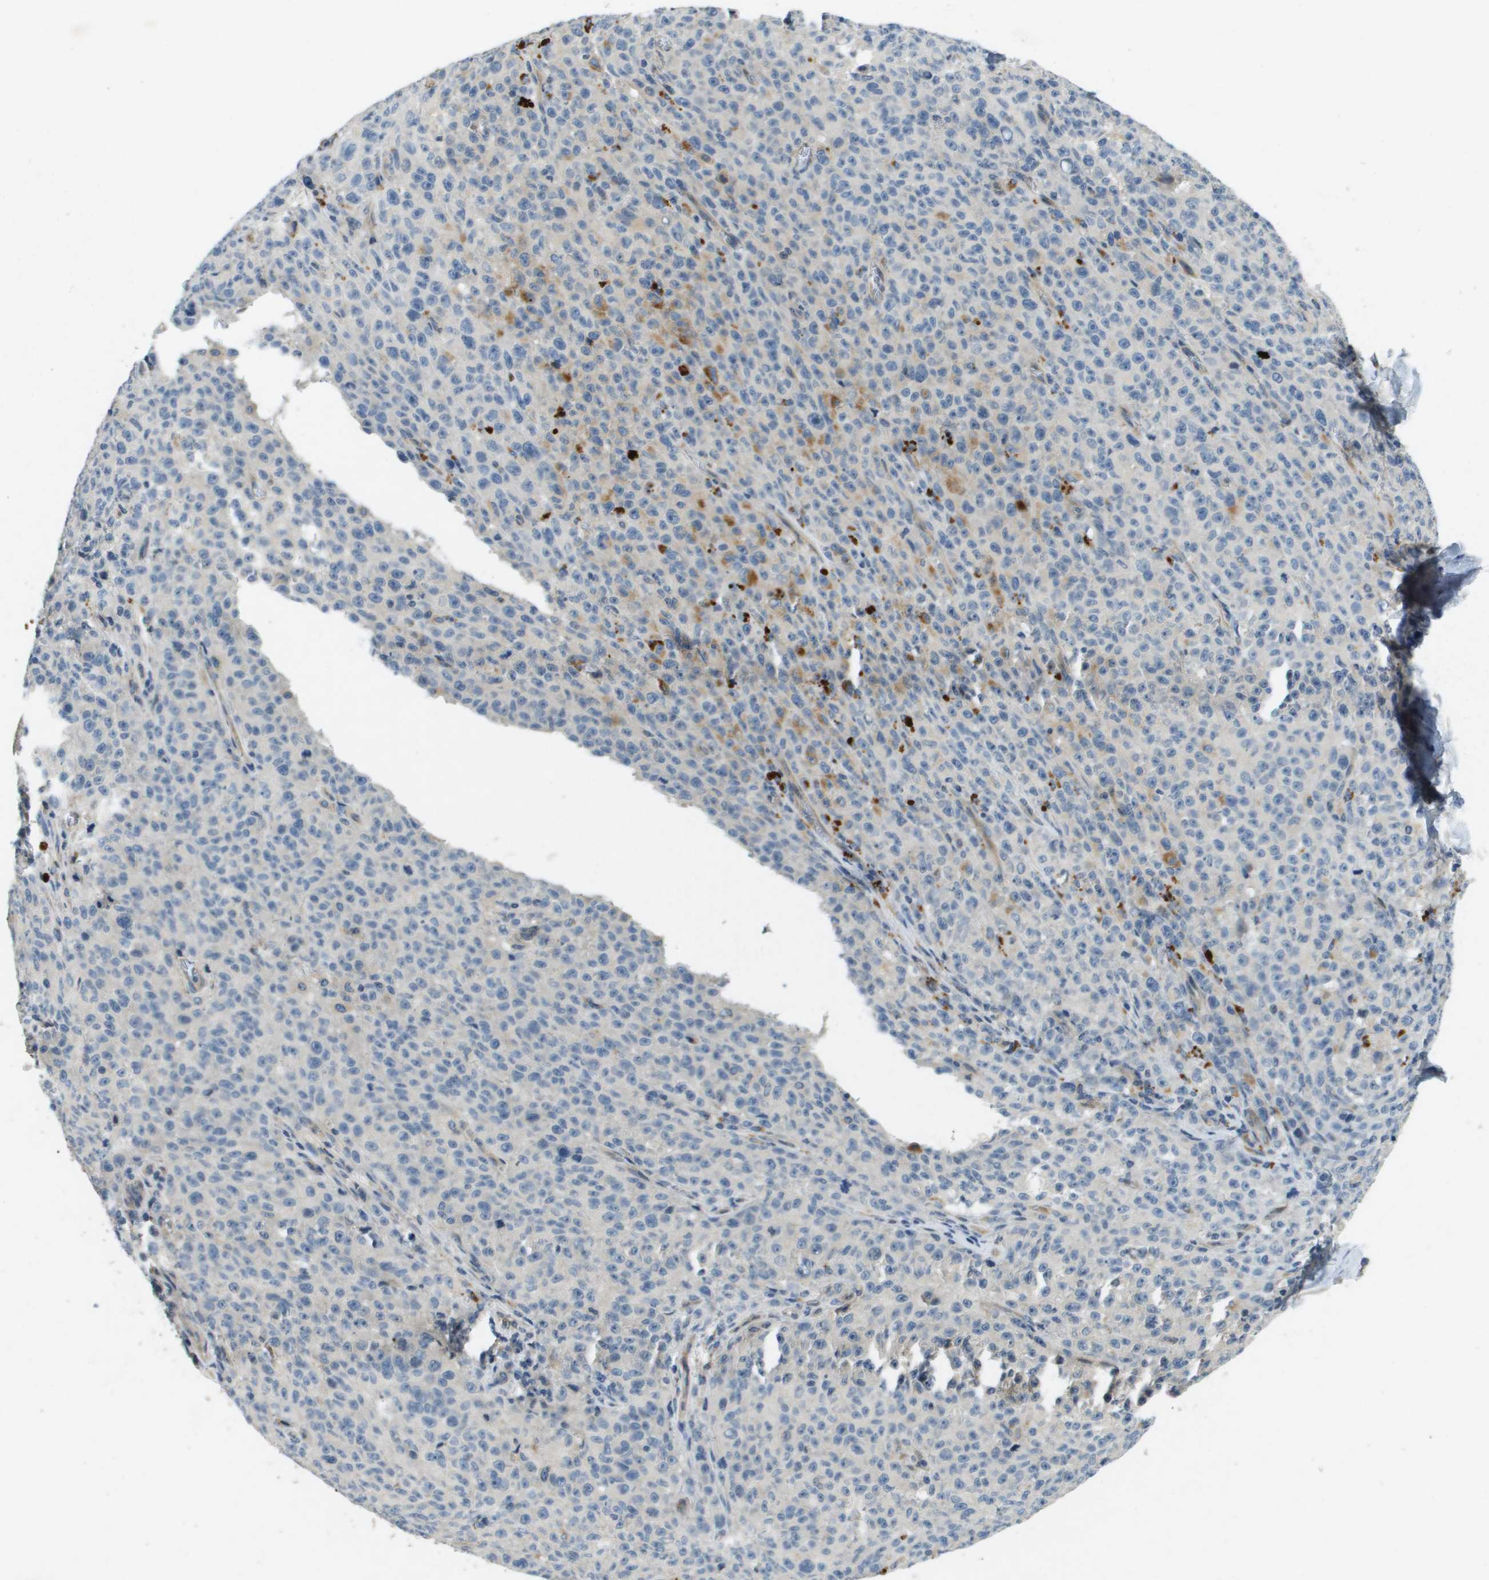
{"staining": {"intensity": "negative", "quantity": "none", "location": "none"}, "tissue": "melanoma", "cell_type": "Tumor cells", "image_type": "cancer", "snomed": [{"axis": "morphology", "description": "Malignant melanoma, NOS"}, {"axis": "topography", "description": "Skin"}], "caption": "Tumor cells are negative for brown protein staining in malignant melanoma. Brightfield microscopy of immunohistochemistry (IHC) stained with DAB (brown) and hematoxylin (blue), captured at high magnification.", "gene": "PGAP3", "patient": {"sex": "female", "age": 82}}